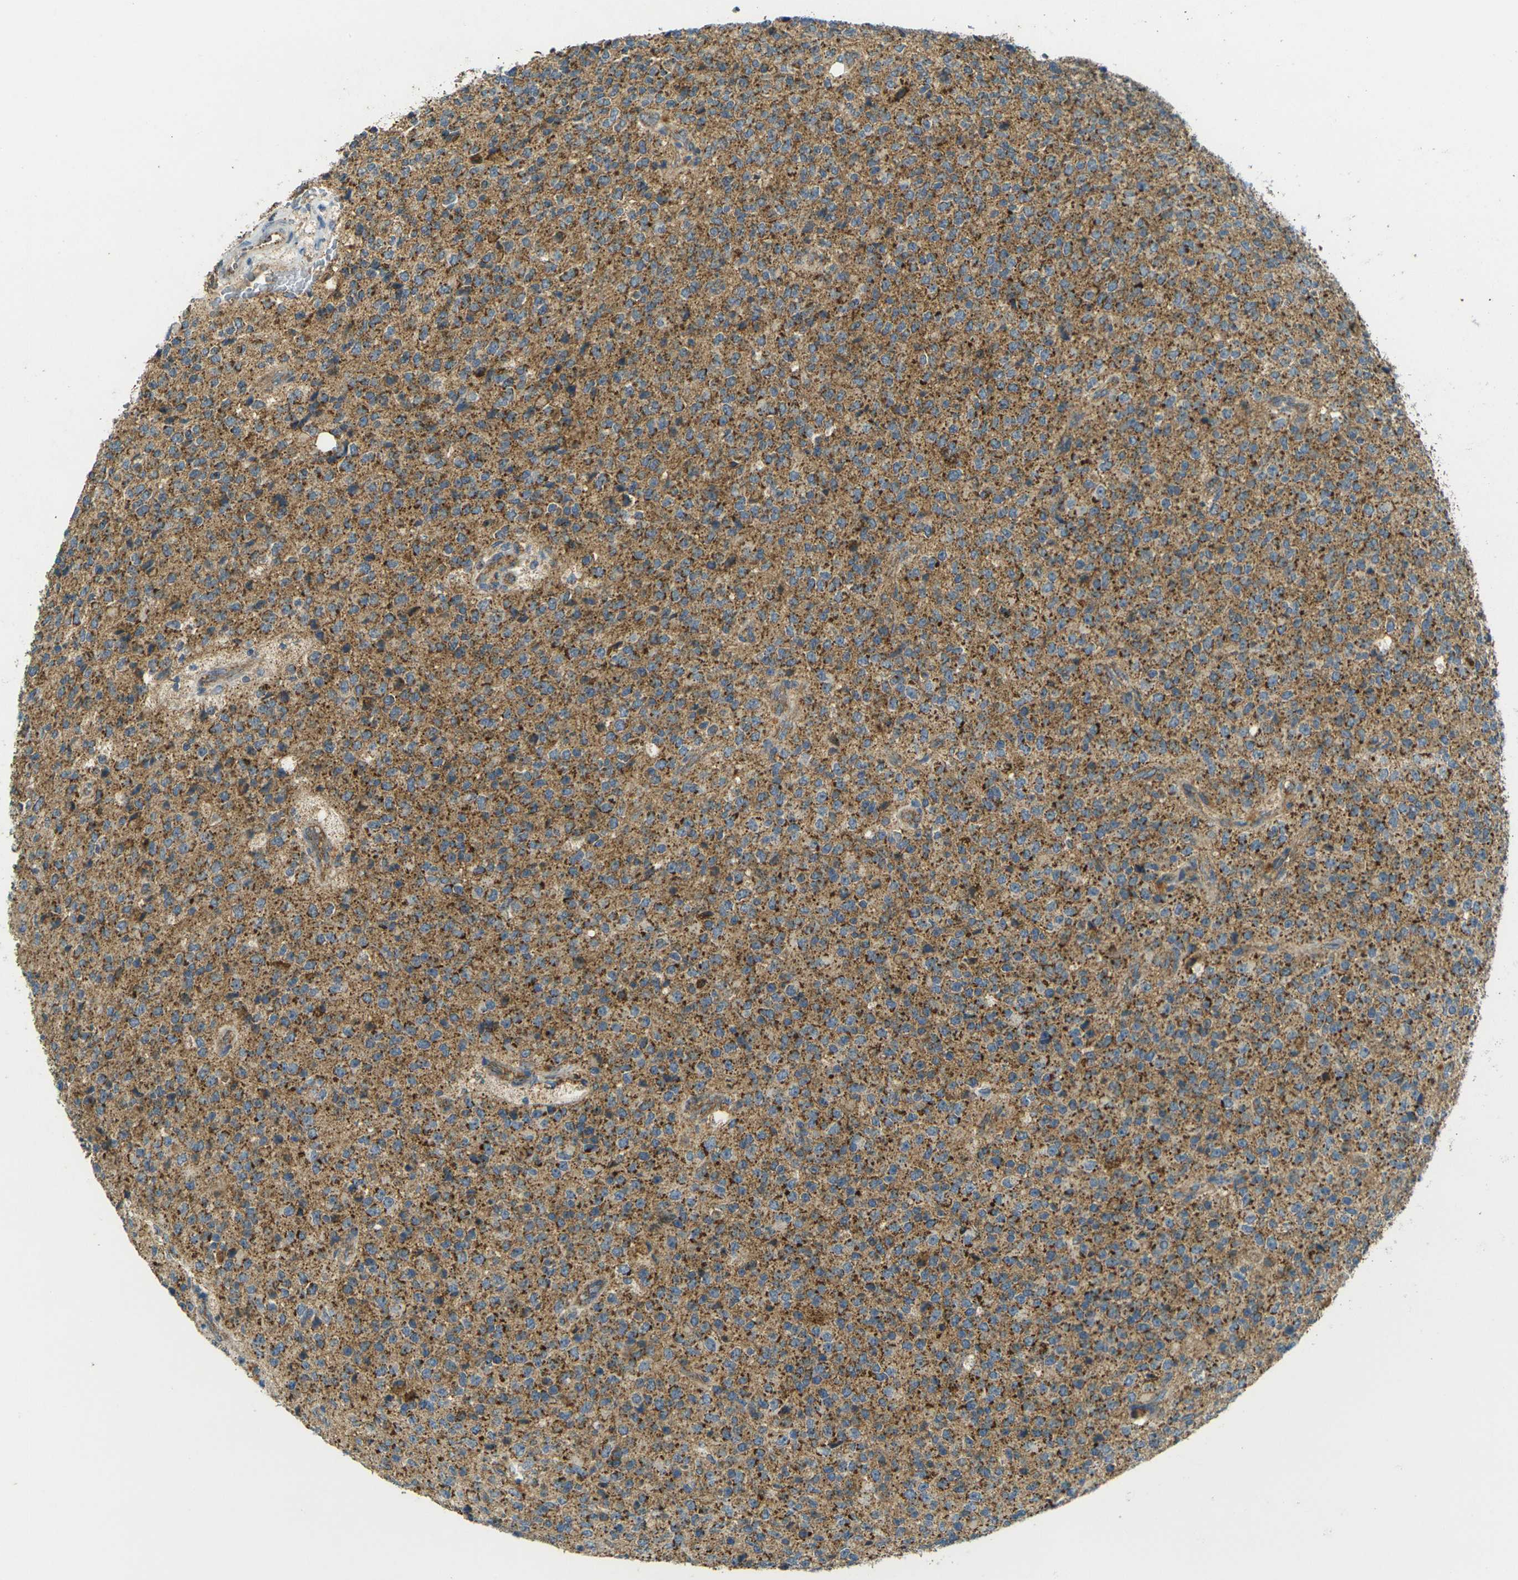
{"staining": {"intensity": "moderate", "quantity": ">75%", "location": "cytoplasmic/membranous"}, "tissue": "glioma", "cell_type": "Tumor cells", "image_type": "cancer", "snomed": [{"axis": "morphology", "description": "Glioma, malignant, High grade"}, {"axis": "topography", "description": "pancreas cauda"}], "caption": "High-power microscopy captured an immunohistochemistry (IHC) histopathology image of glioma, revealing moderate cytoplasmic/membranous positivity in approximately >75% of tumor cells. (DAB (3,3'-diaminobenzidine) IHC, brown staining for protein, blue staining for nuclei).", "gene": "IGF1R", "patient": {"sex": "male", "age": 60}}